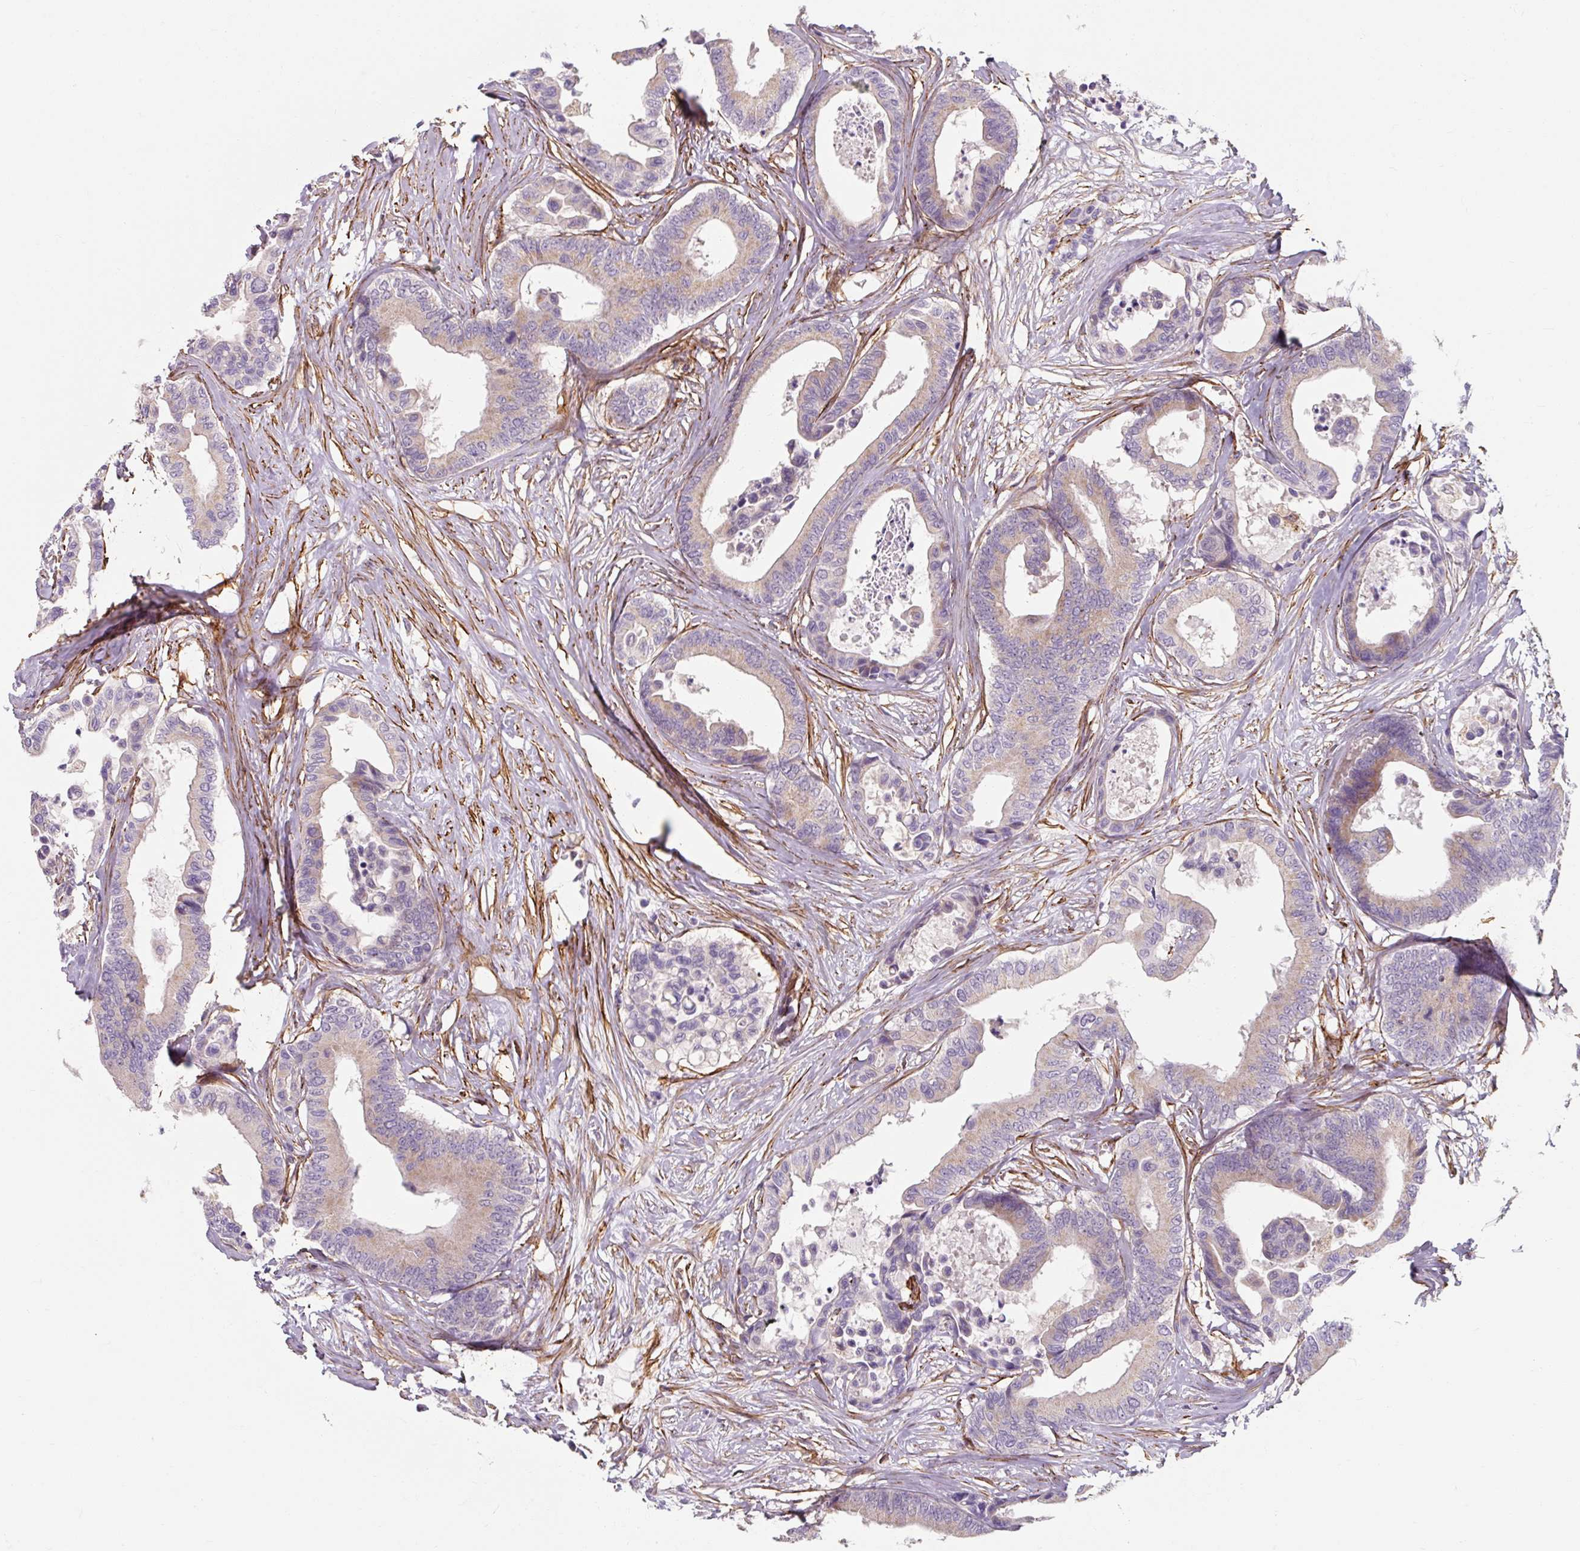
{"staining": {"intensity": "negative", "quantity": "none", "location": "none"}, "tissue": "colorectal cancer", "cell_type": "Tumor cells", "image_type": "cancer", "snomed": [{"axis": "morphology", "description": "Normal tissue, NOS"}, {"axis": "morphology", "description": "Adenocarcinoma, NOS"}, {"axis": "topography", "description": "Colon"}], "caption": "DAB immunohistochemical staining of human colorectal cancer (adenocarcinoma) shows no significant staining in tumor cells. Brightfield microscopy of immunohistochemistry stained with DAB (brown) and hematoxylin (blue), captured at high magnification.", "gene": "MRPS5", "patient": {"sex": "male", "age": 82}}